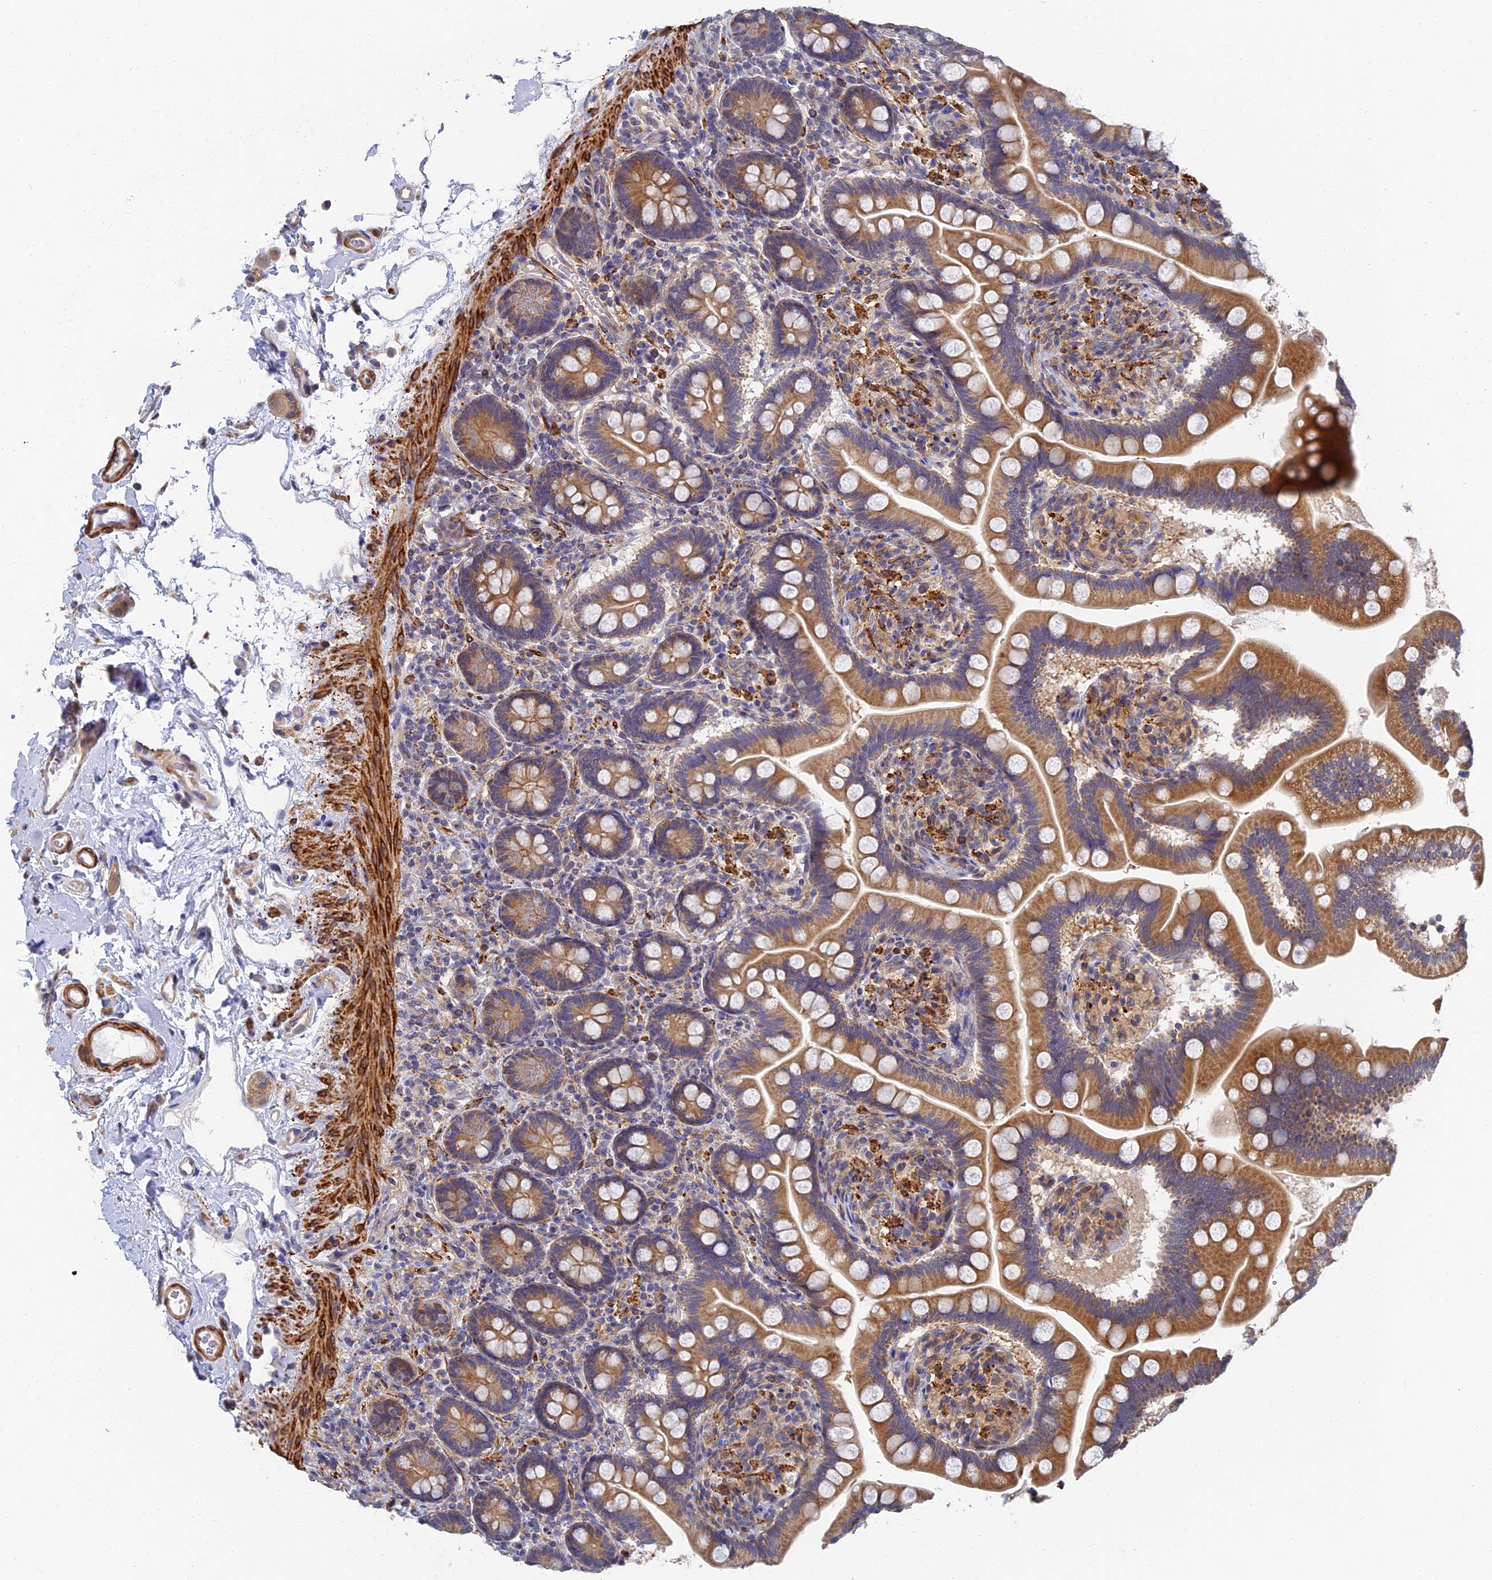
{"staining": {"intensity": "moderate", "quantity": ">75%", "location": "cytoplasmic/membranous"}, "tissue": "small intestine", "cell_type": "Glandular cells", "image_type": "normal", "snomed": [{"axis": "morphology", "description": "Normal tissue, NOS"}, {"axis": "topography", "description": "Small intestine"}], "caption": "Moderate cytoplasmic/membranous expression is present in about >75% of glandular cells in benign small intestine.", "gene": "CCDC113", "patient": {"sex": "female", "age": 64}}